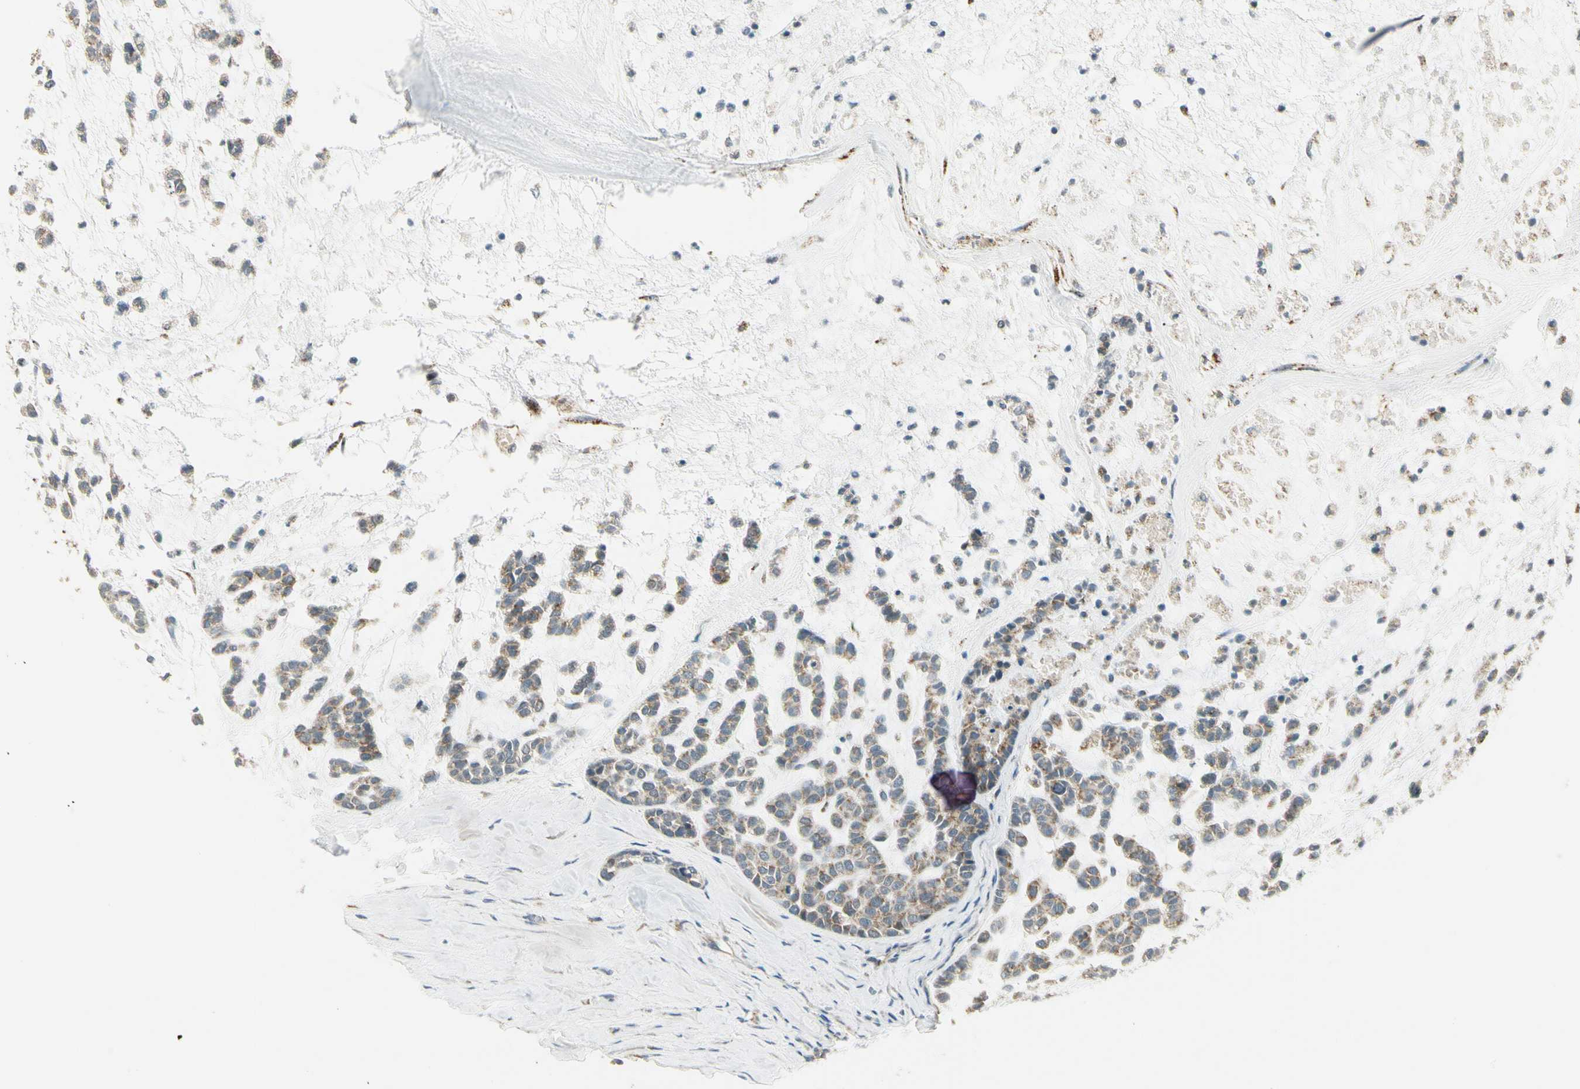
{"staining": {"intensity": "weak", "quantity": "25%-75%", "location": "cytoplasmic/membranous"}, "tissue": "head and neck cancer", "cell_type": "Tumor cells", "image_type": "cancer", "snomed": [{"axis": "morphology", "description": "Adenocarcinoma, NOS"}, {"axis": "morphology", "description": "Adenoma, NOS"}, {"axis": "topography", "description": "Head-Neck"}], "caption": "Protein expression analysis of human adenocarcinoma (head and neck) reveals weak cytoplasmic/membranous positivity in about 25%-75% of tumor cells. (DAB (3,3'-diaminobenzidine) IHC, brown staining for protein, blue staining for nuclei).", "gene": "EPHB3", "patient": {"sex": "female", "age": 55}}